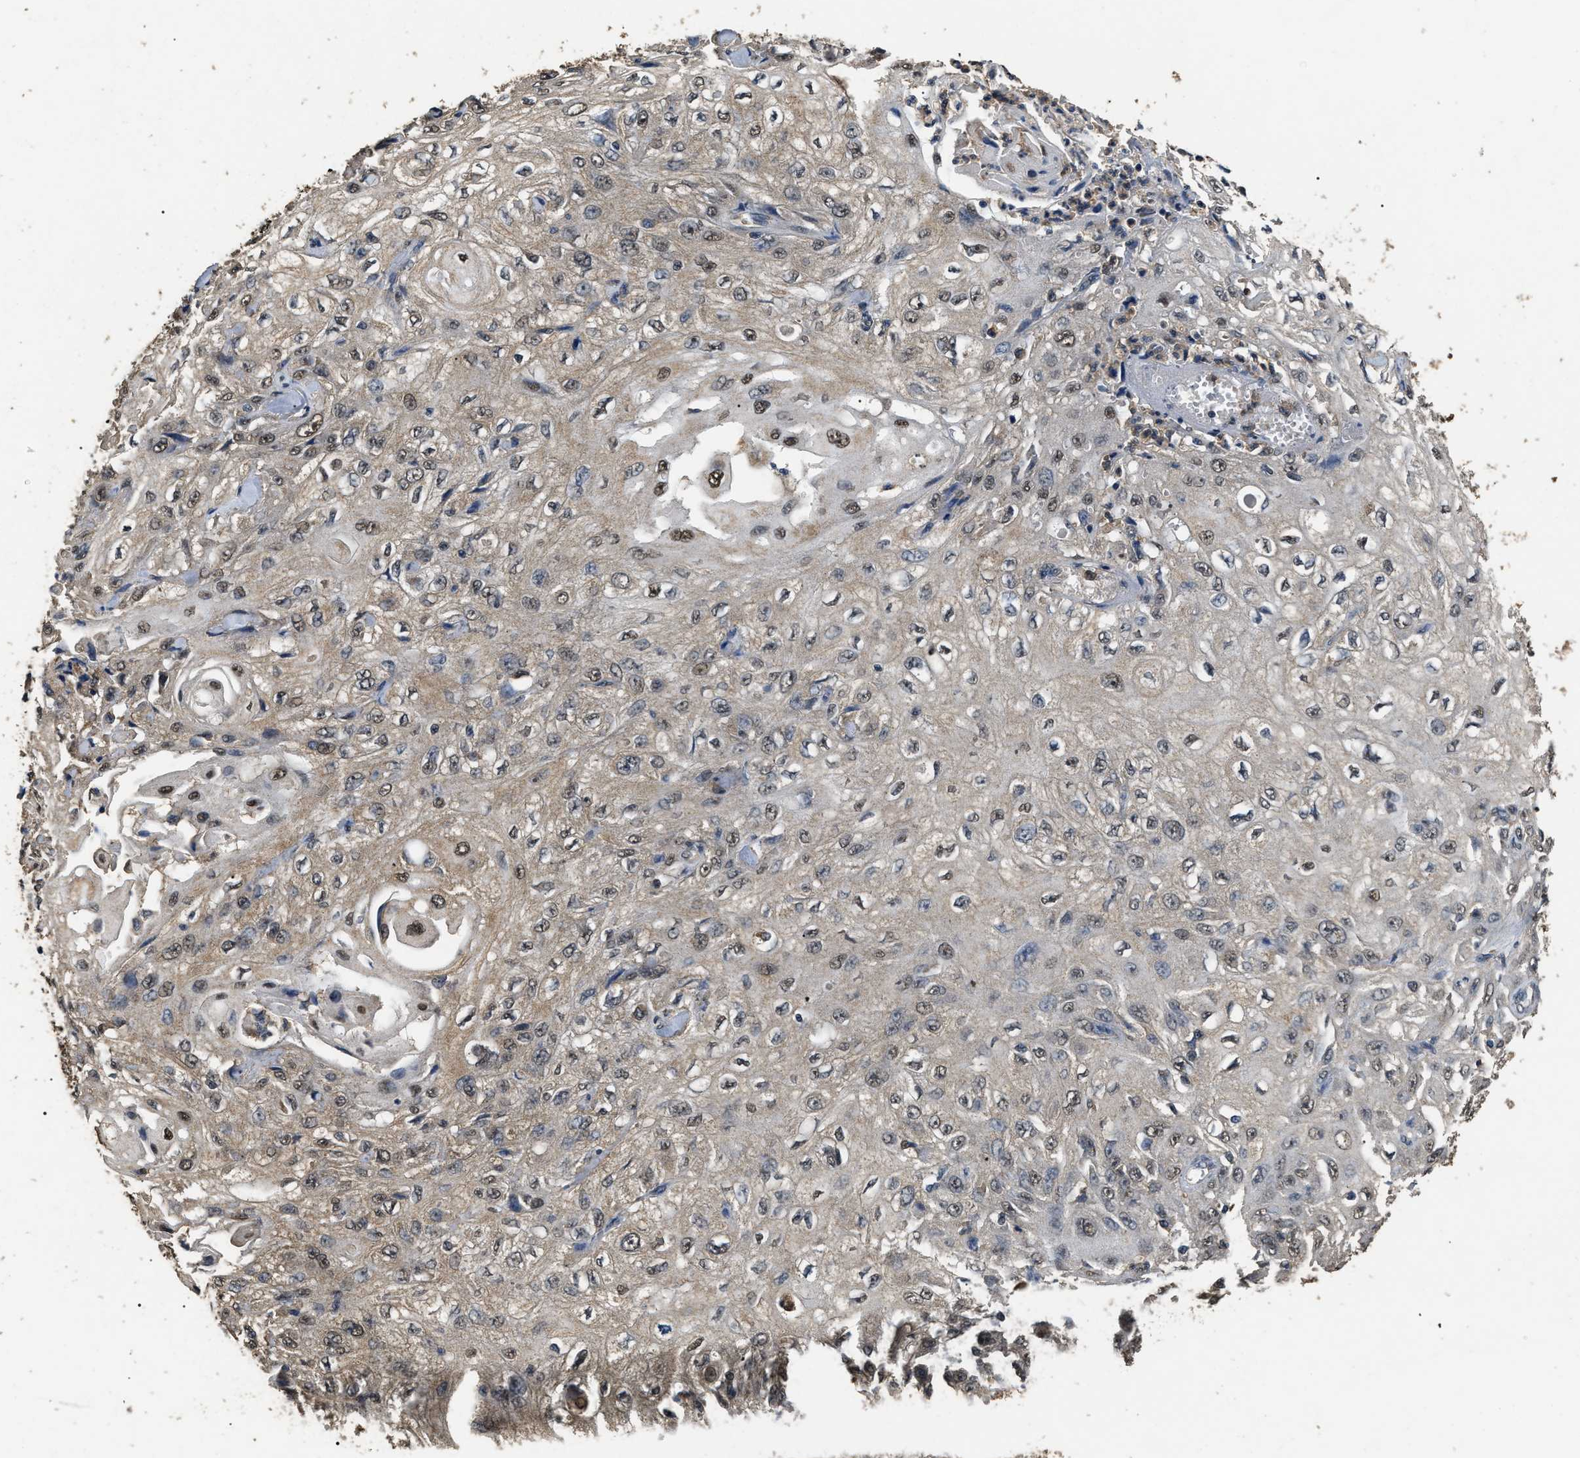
{"staining": {"intensity": "weak", "quantity": "25%-75%", "location": "nuclear"}, "tissue": "skin cancer", "cell_type": "Tumor cells", "image_type": "cancer", "snomed": [{"axis": "morphology", "description": "Squamous cell carcinoma, NOS"}, {"axis": "morphology", "description": "Squamous cell carcinoma, metastatic, NOS"}, {"axis": "topography", "description": "Skin"}, {"axis": "topography", "description": "Lymph node"}], "caption": "Tumor cells demonstrate weak nuclear staining in approximately 25%-75% of cells in skin cancer.", "gene": "PSMD8", "patient": {"sex": "male", "age": 75}}